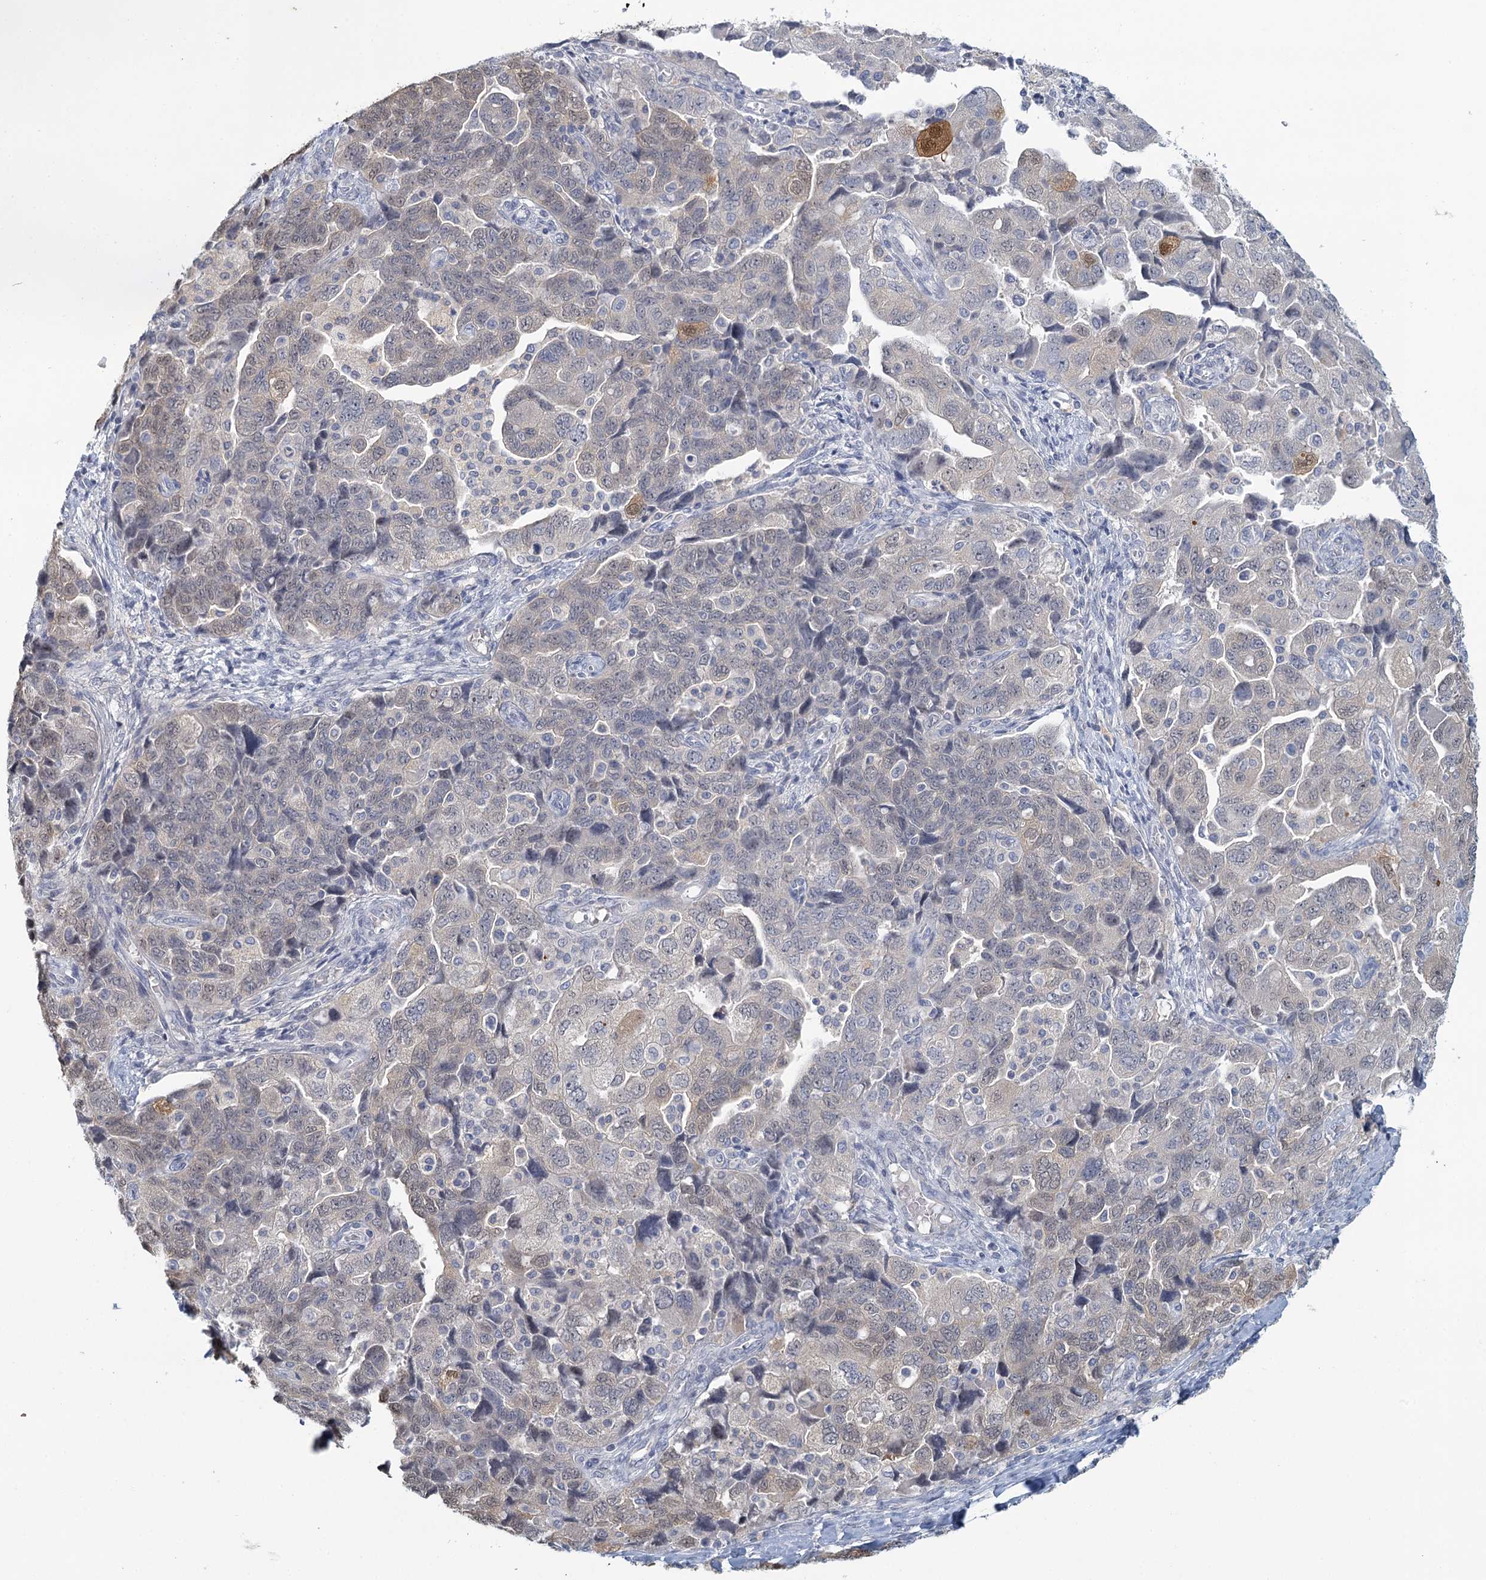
{"staining": {"intensity": "negative", "quantity": "none", "location": "none"}, "tissue": "ovarian cancer", "cell_type": "Tumor cells", "image_type": "cancer", "snomed": [{"axis": "morphology", "description": "Carcinoma, NOS"}, {"axis": "morphology", "description": "Cystadenocarcinoma, serous, NOS"}, {"axis": "topography", "description": "Ovary"}], "caption": "This is an immunohistochemistry (IHC) image of human carcinoma (ovarian). There is no expression in tumor cells.", "gene": "MYO7B", "patient": {"sex": "female", "age": 69}}